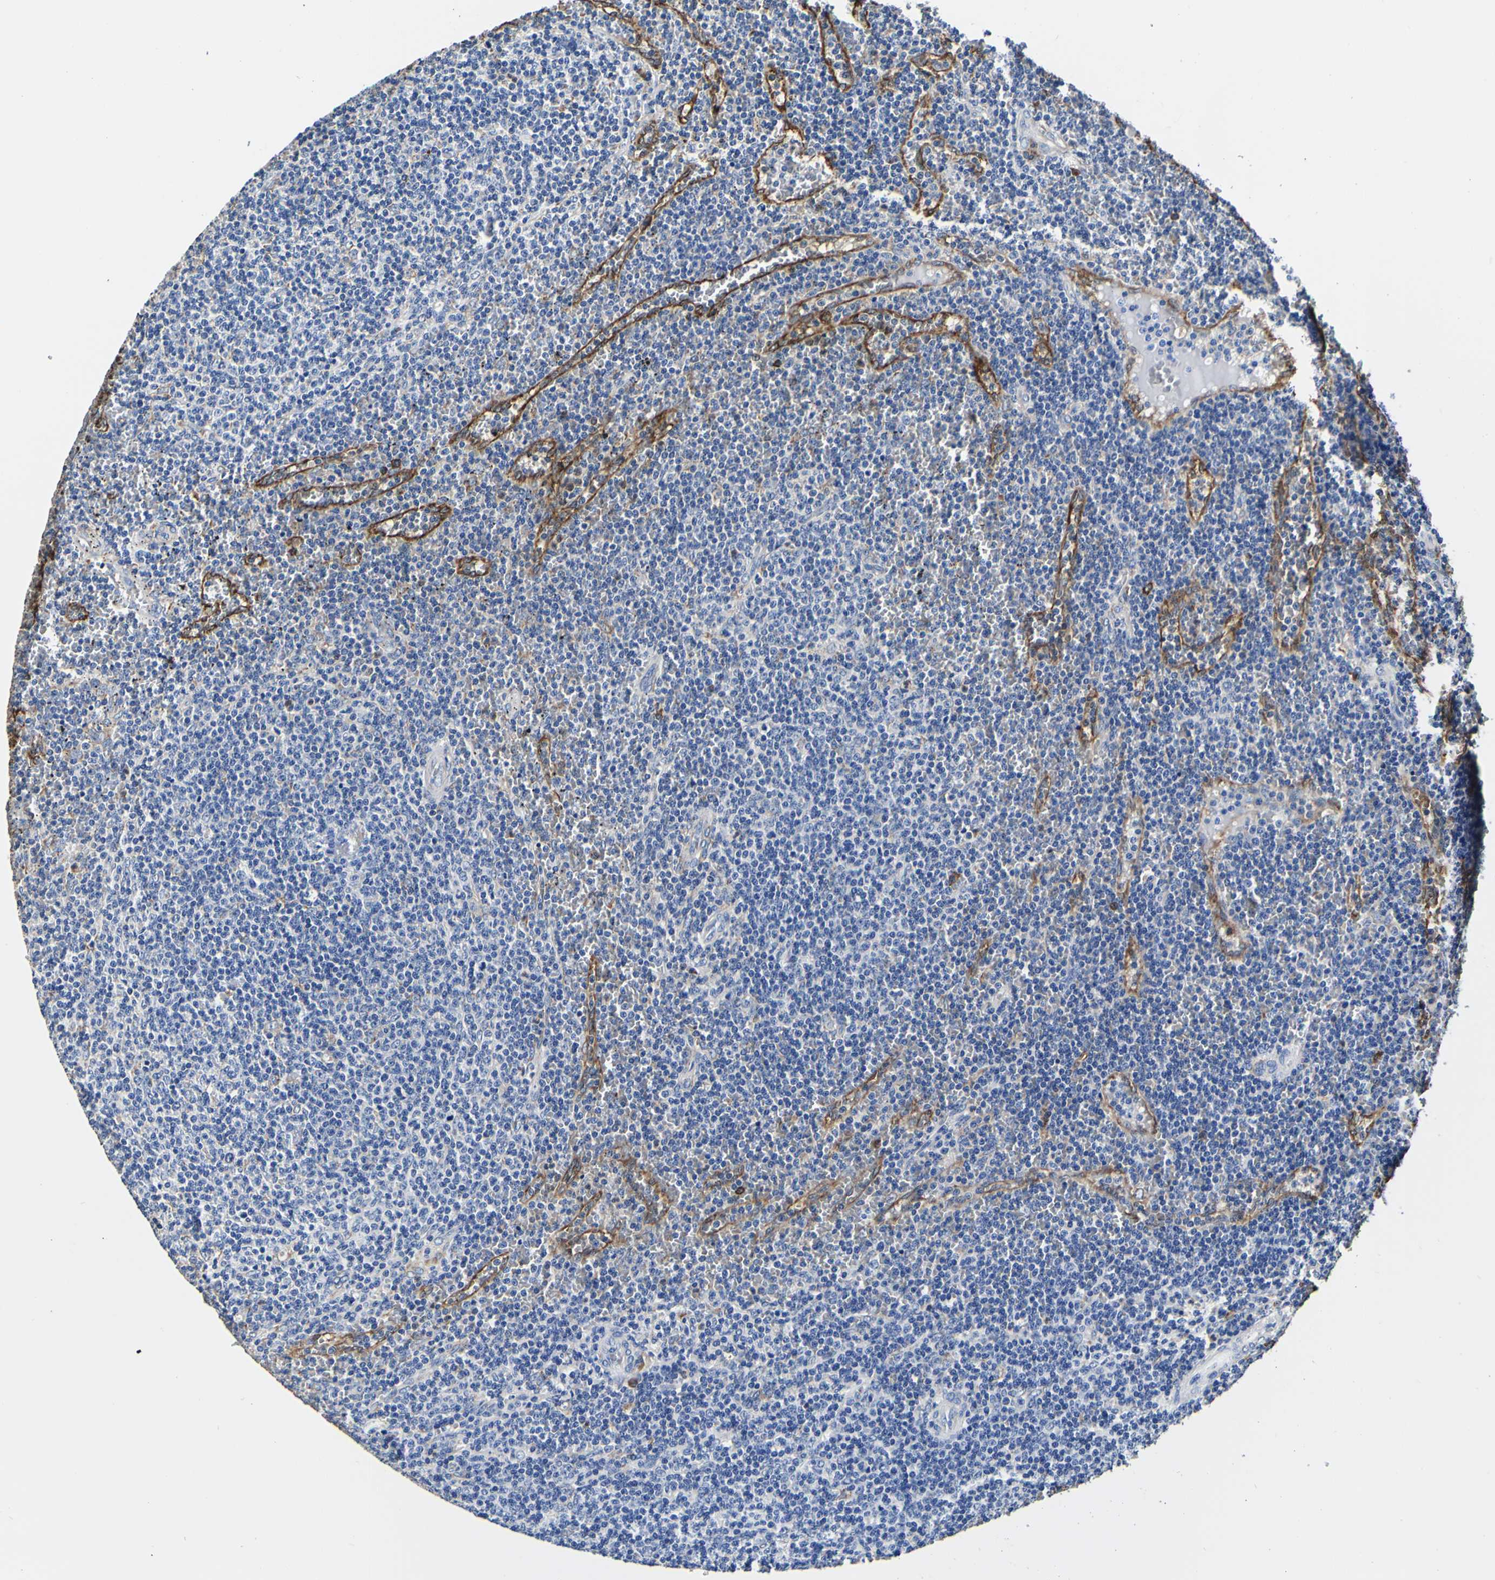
{"staining": {"intensity": "negative", "quantity": "none", "location": "none"}, "tissue": "lymphoma", "cell_type": "Tumor cells", "image_type": "cancer", "snomed": [{"axis": "morphology", "description": "Malignant lymphoma, non-Hodgkin's type, Low grade"}, {"axis": "topography", "description": "Spleen"}], "caption": "The IHC micrograph has no significant positivity in tumor cells of low-grade malignant lymphoma, non-Hodgkin's type tissue.", "gene": "P4HB", "patient": {"sex": "female", "age": 50}}